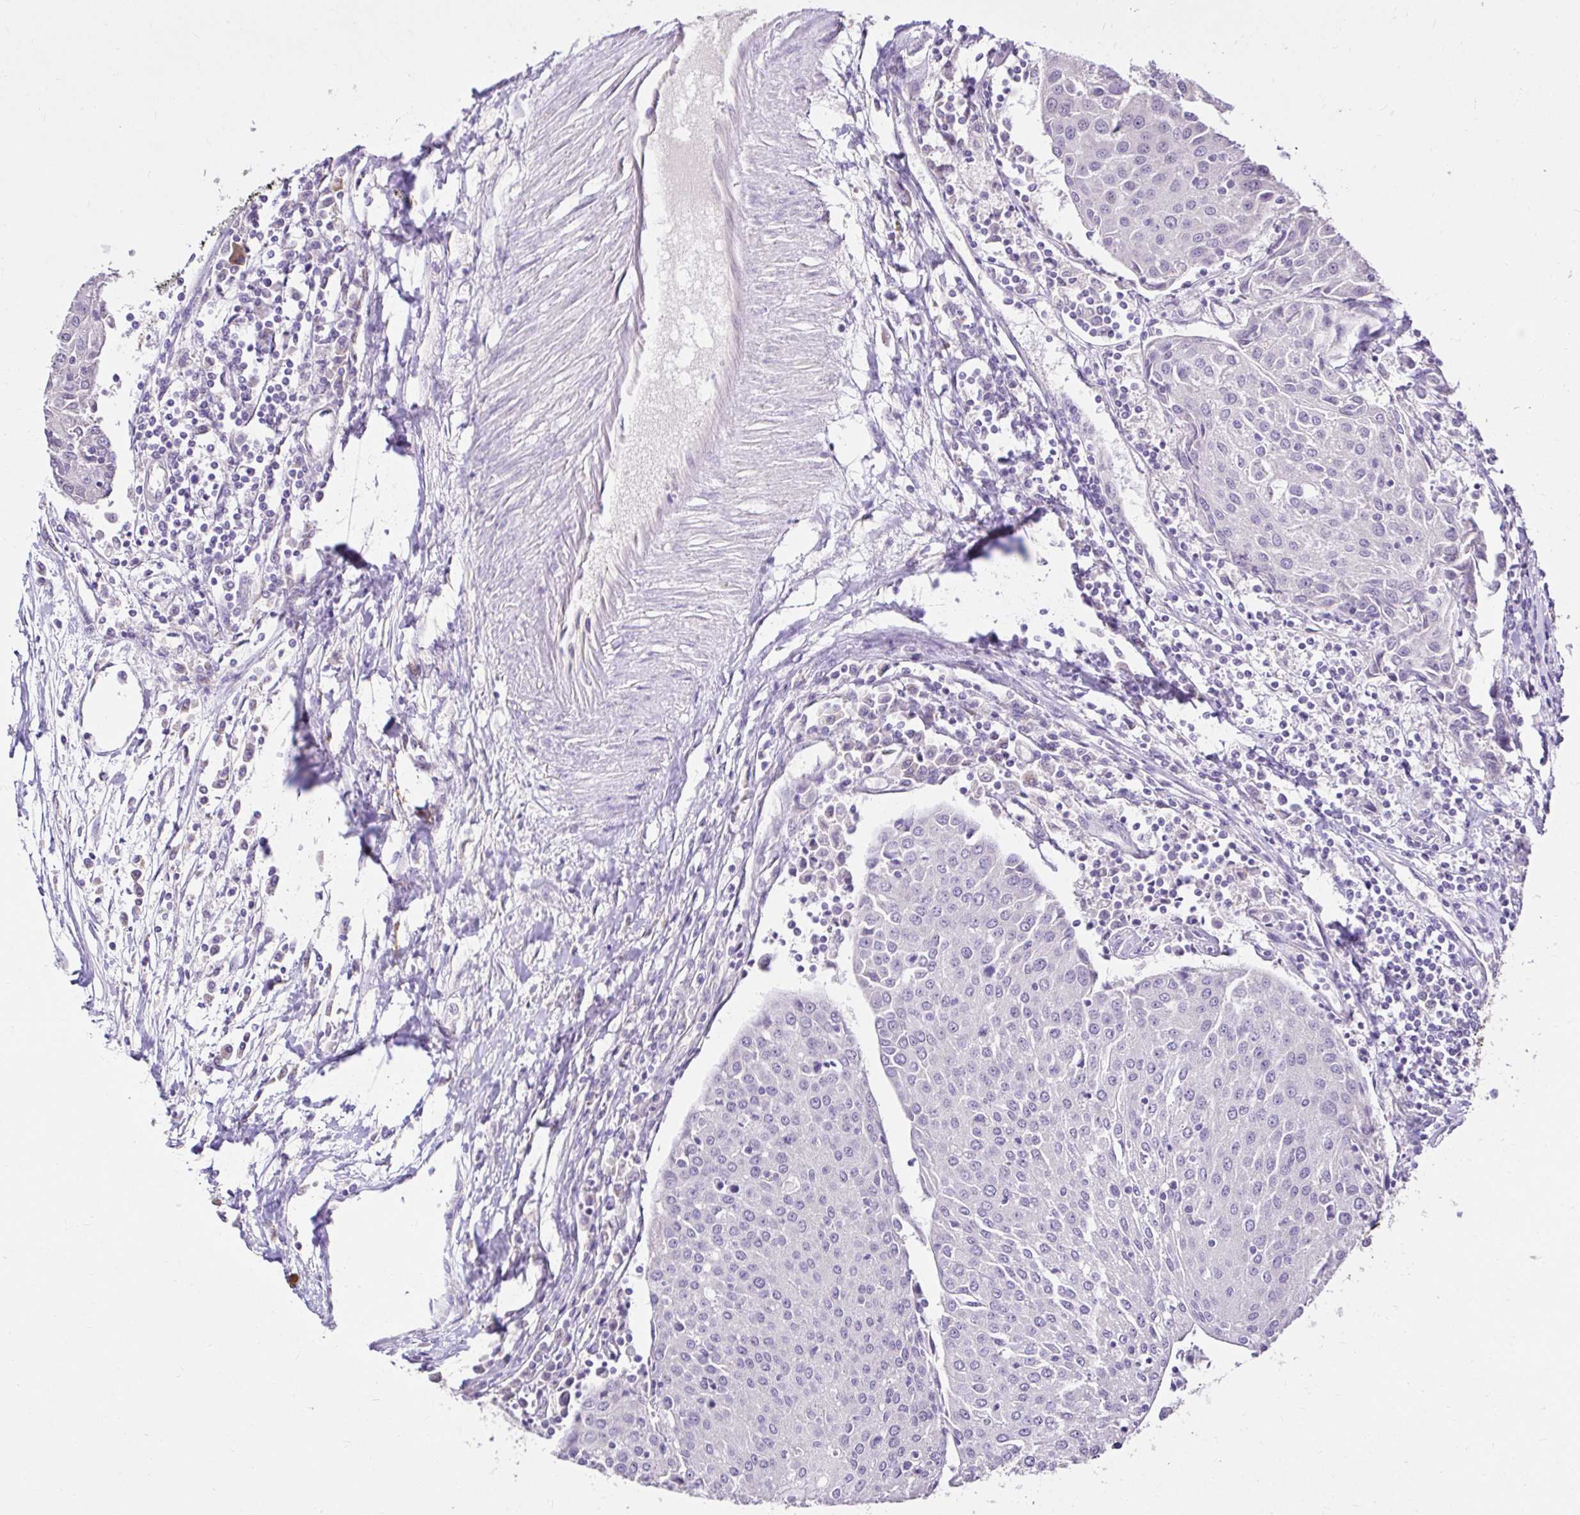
{"staining": {"intensity": "negative", "quantity": "none", "location": "none"}, "tissue": "urothelial cancer", "cell_type": "Tumor cells", "image_type": "cancer", "snomed": [{"axis": "morphology", "description": "Urothelial carcinoma, High grade"}, {"axis": "topography", "description": "Urinary bladder"}], "caption": "High power microscopy image of an immunohistochemistry image of urothelial carcinoma (high-grade), revealing no significant staining in tumor cells.", "gene": "KIAA1210", "patient": {"sex": "female", "age": 85}}